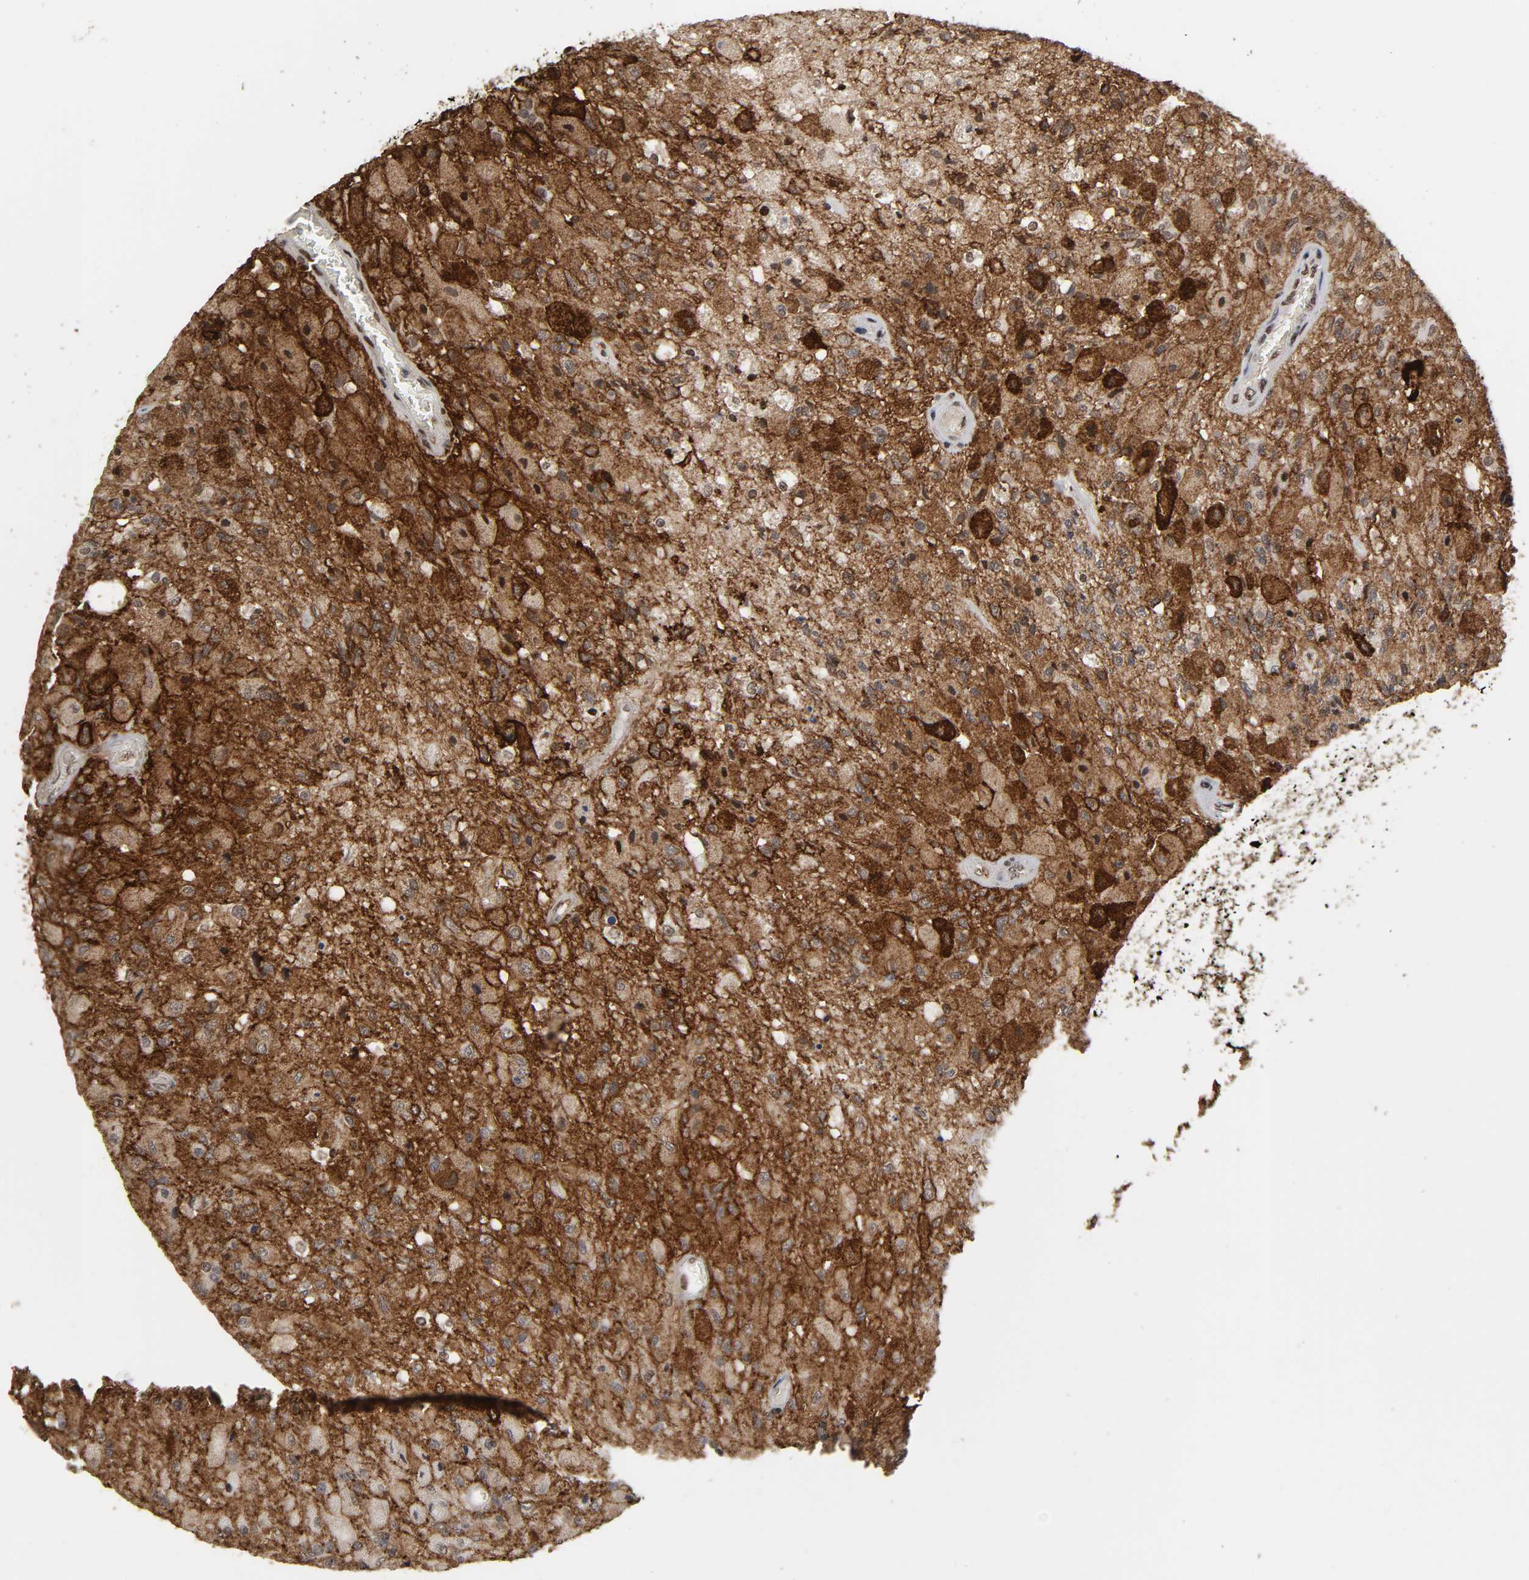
{"staining": {"intensity": "weak", "quantity": ">75%", "location": "cytoplasmic/membranous,nuclear"}, "tissue": "glioma", "cell_type": "Tumor cells", "image_type": "cancer", "snomed": [{"axis": "morphology", "description": "Normal tissue, NOS"}, {"axis": "morphology", "description": "Glioma, malignant, High grade"}, {"axis": "topography", "description": "Cerebral cortex"}], "caption": "This histopathology image reveals immunohistochemistry (IHC) staining of malignant high-grade glioma, with low weak cytoplasmic/membranous and nuclear positivity in about >75% of tumor cells.", "gene": "AHNAK2", "patient": {"sex": "male", "age": 77}}